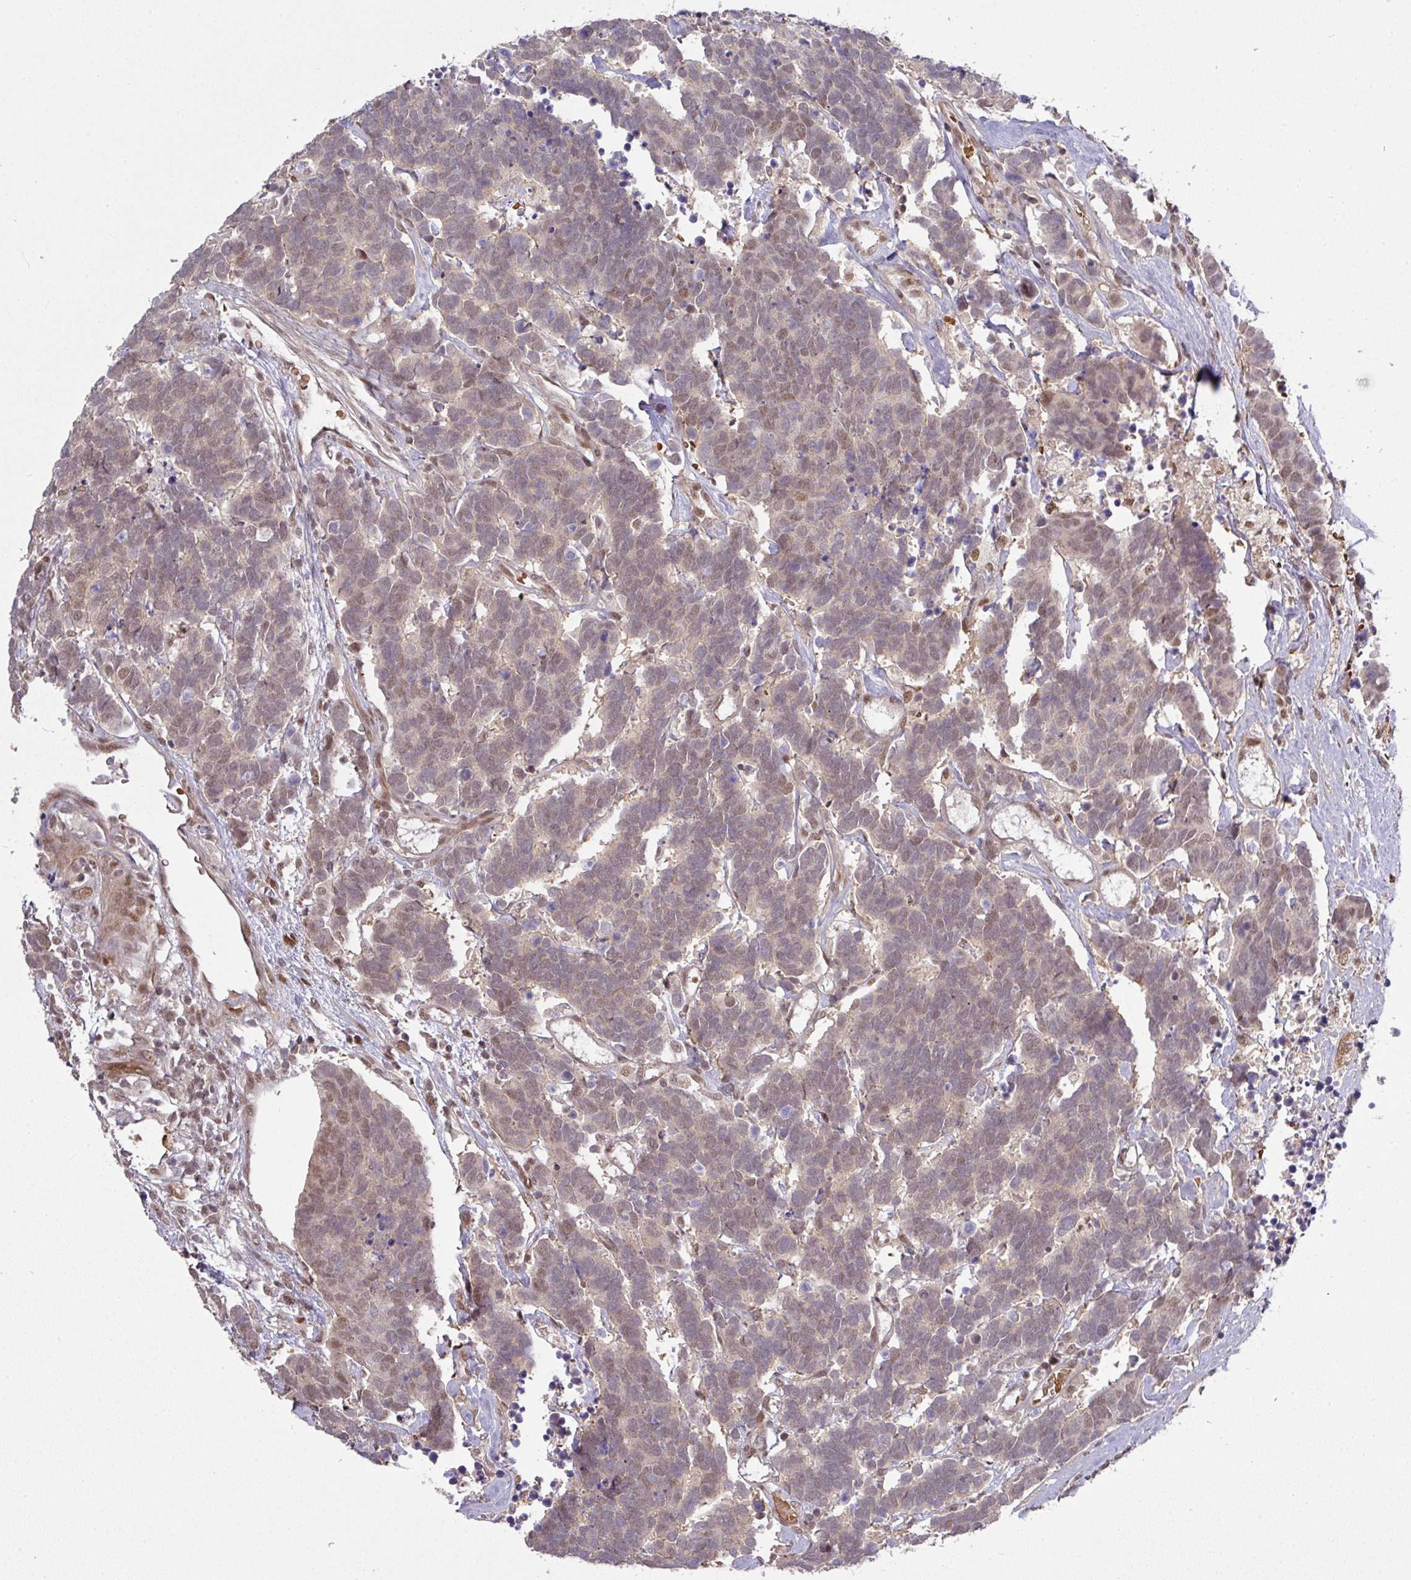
{"staining": {"intensity": "weak", "quantity": "25%-75%", "location": "nuclear"}, "tissue": "carcinoid", "cell_type": "Tumor cells", "image_type": "cancer", "snomed": [{"axis": "morphology", "description": "Carcinoma, NOS"}, {"axis": "morphology", "description": "Carcinoid, malignant, NOS"}, {"axis": "topography", "description": "Urinary bladder"}], "caption": "Brown immunohistochemical staining in human carcinoid exhibits weak nuclear positivity in approximately 25%-75% of tumor cells.", "gene": "CIC", "patient": {"sex": "male", "age": 57}}